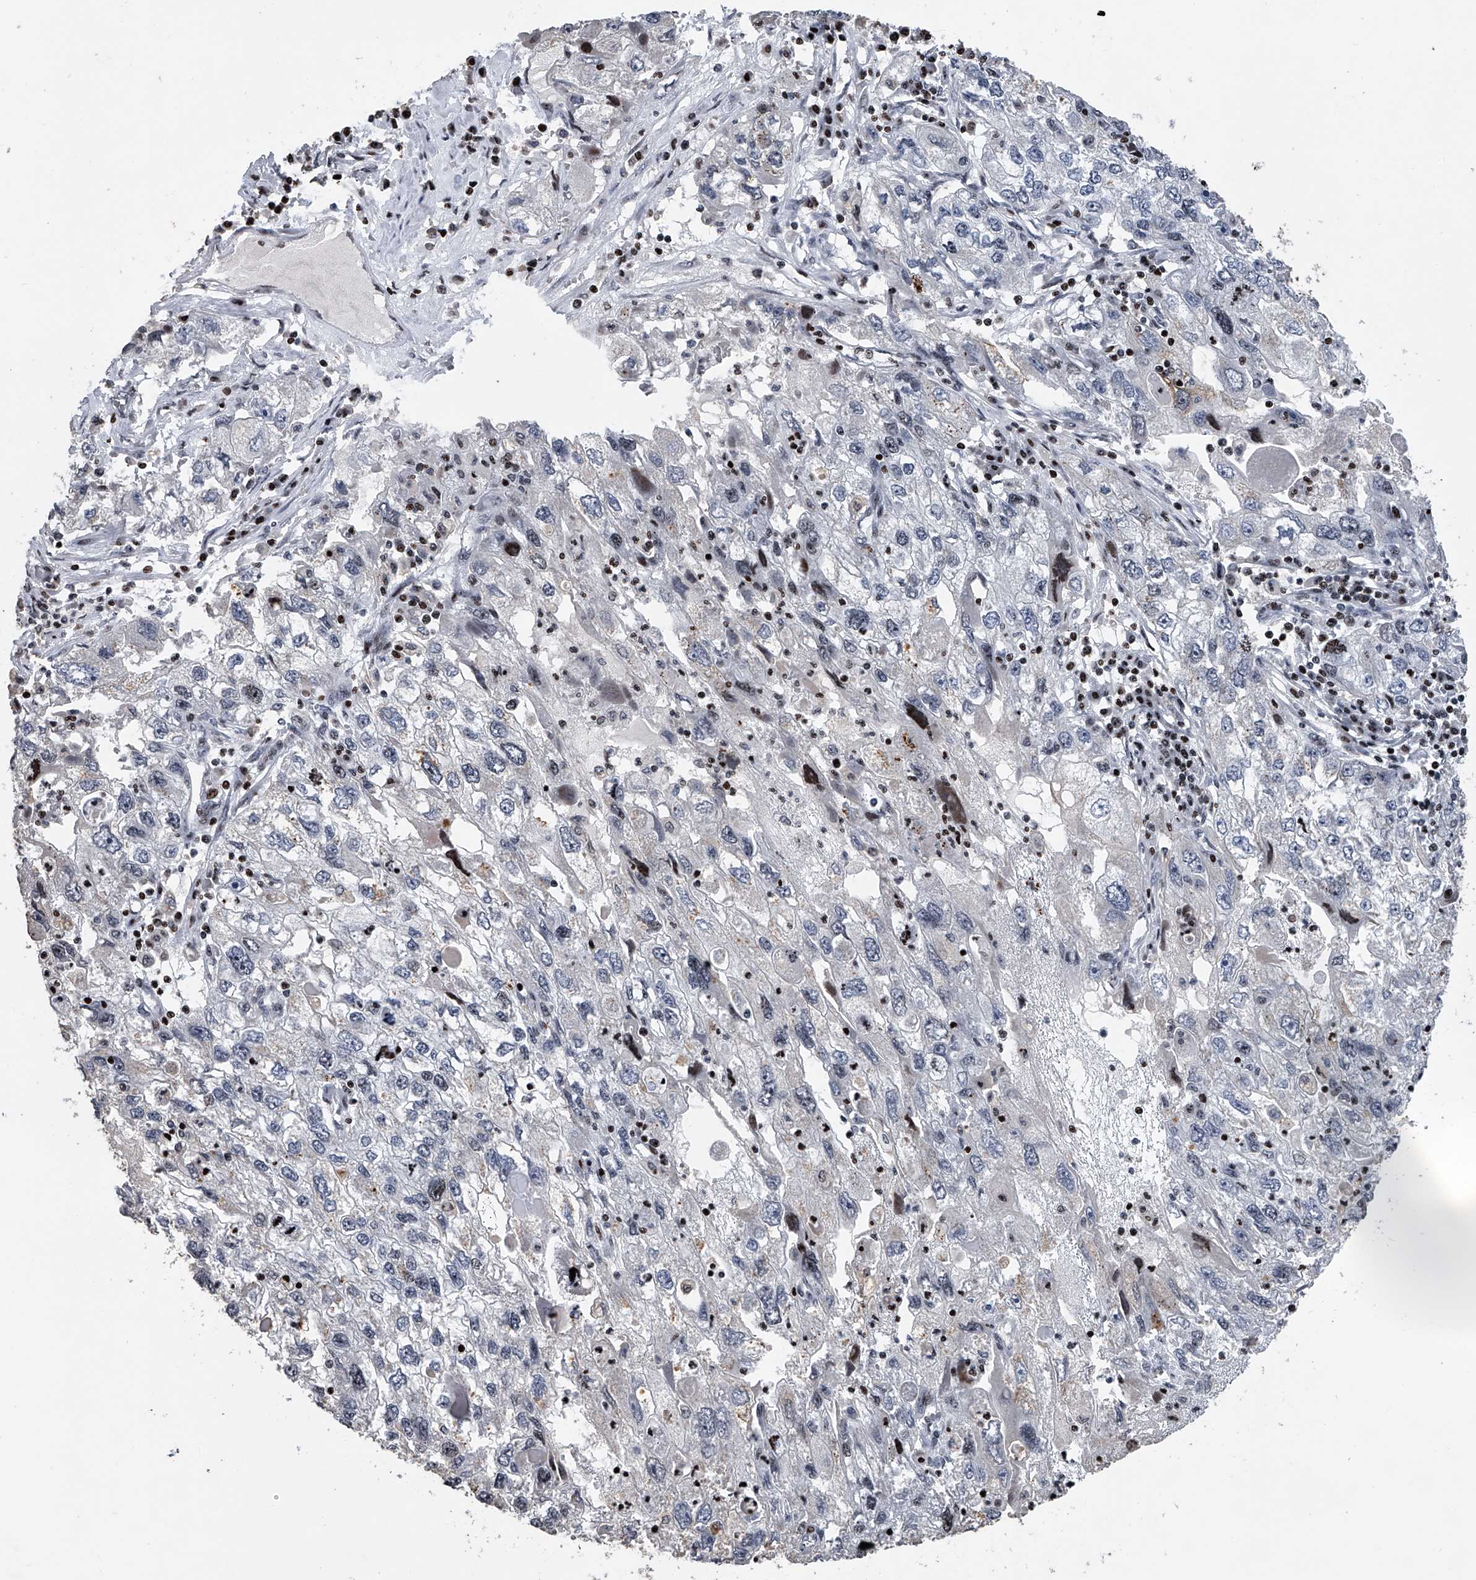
{"staining": {"intensity": "negative", "quantity": "none", "location": "none"}, "tissue": "endometrial cancer", "cell_type": "Tumor cells", "image_type": "cancer", "snomed": [{"axis": "morphology", "description": "Adenocarcinoma, NOS"}, {"axis": "topography", "description": "Endometrium"}], "caption": "Immunohistochemical staining of adenocarcinoma (endometrial) reveals no significant expression in tumor cells. (DAB (3,3'-diaminobenzidine) immunohistochemistry (IHC), high magnification).", "gene": "RWDD2A", "patient": {"sex": "female", "age": 49}}